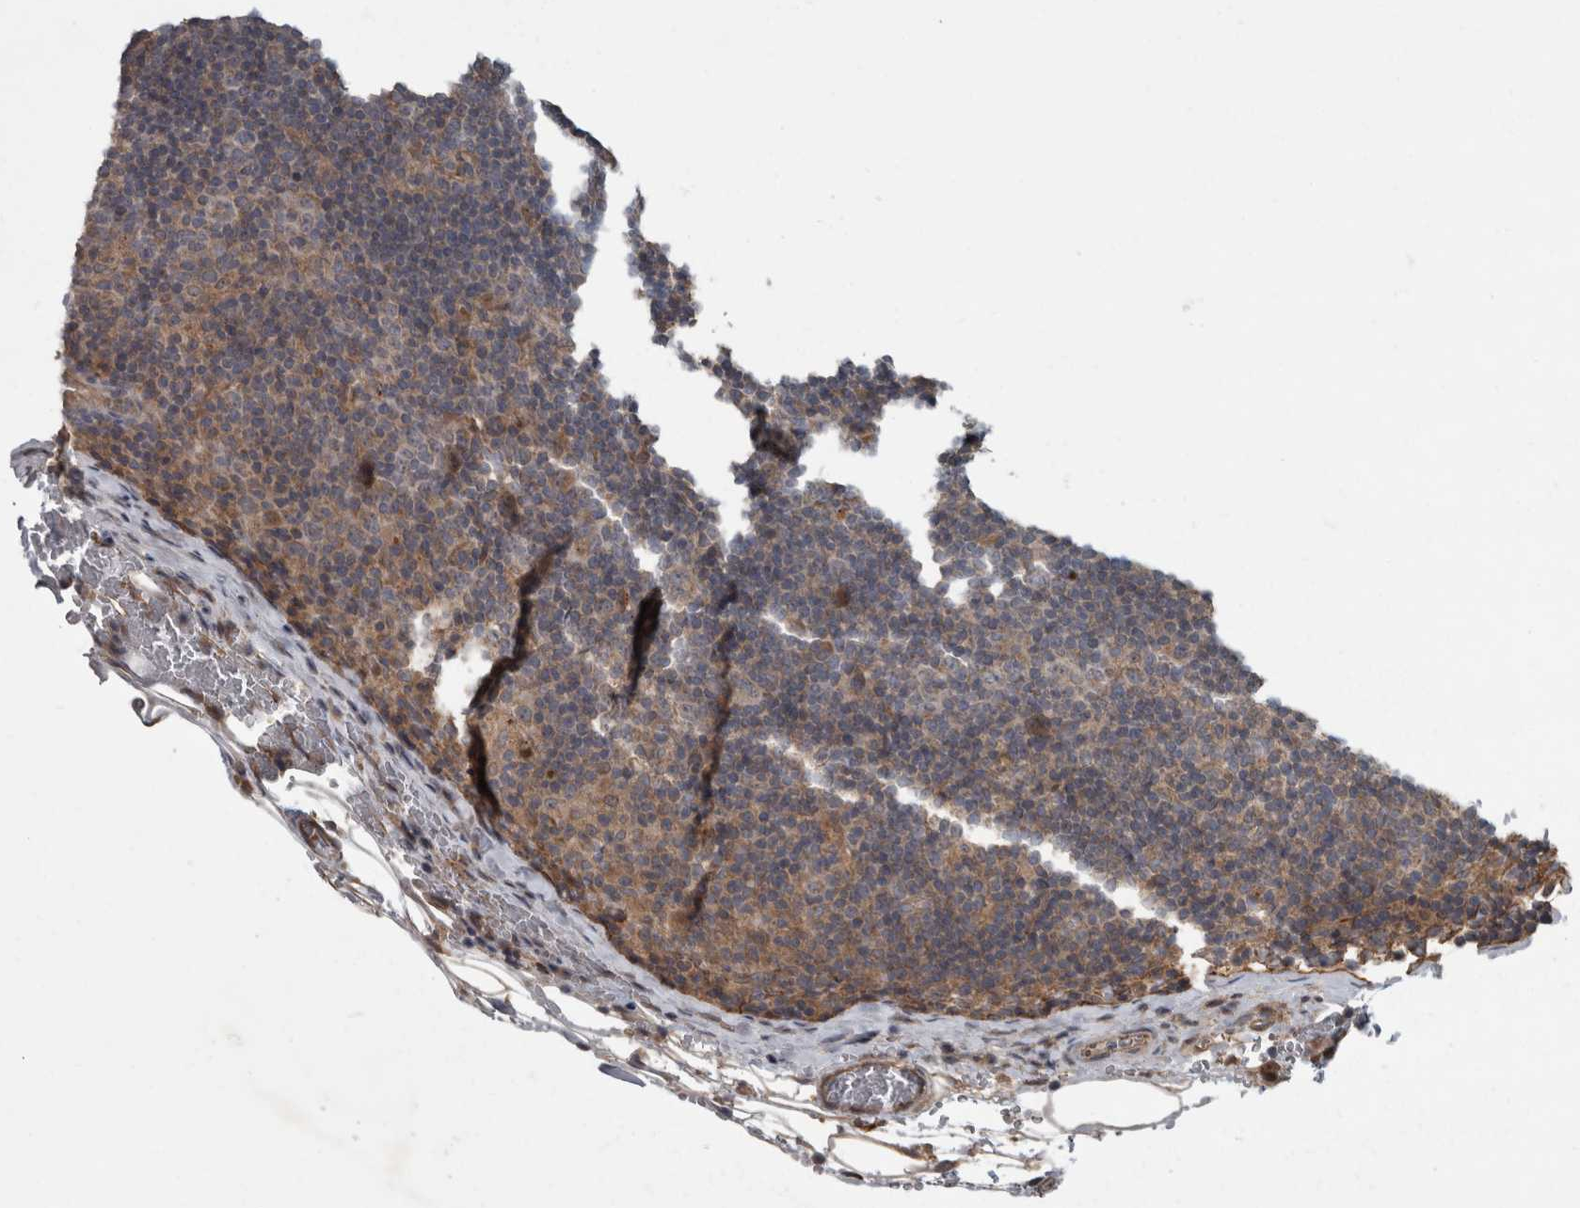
{"staining": {"intensity": "weak", "quantity": "<25%", "location": "cytoplasmic/membranous"}, "tissue": "lymphoma", "cell_type": "Tumor cells", "image_type": "cancer", "snomed": [{"axis": "morphology", "description": "Hodgkin's disease, NOS"}, {"axis": "topography", "description": "Lymph node"}], "caption": "Protein analysis of lymphoma reveals no significant staining in tumor cells.", "gene": "VEGFD", "patient": {"sex": "female", "age": 57}}